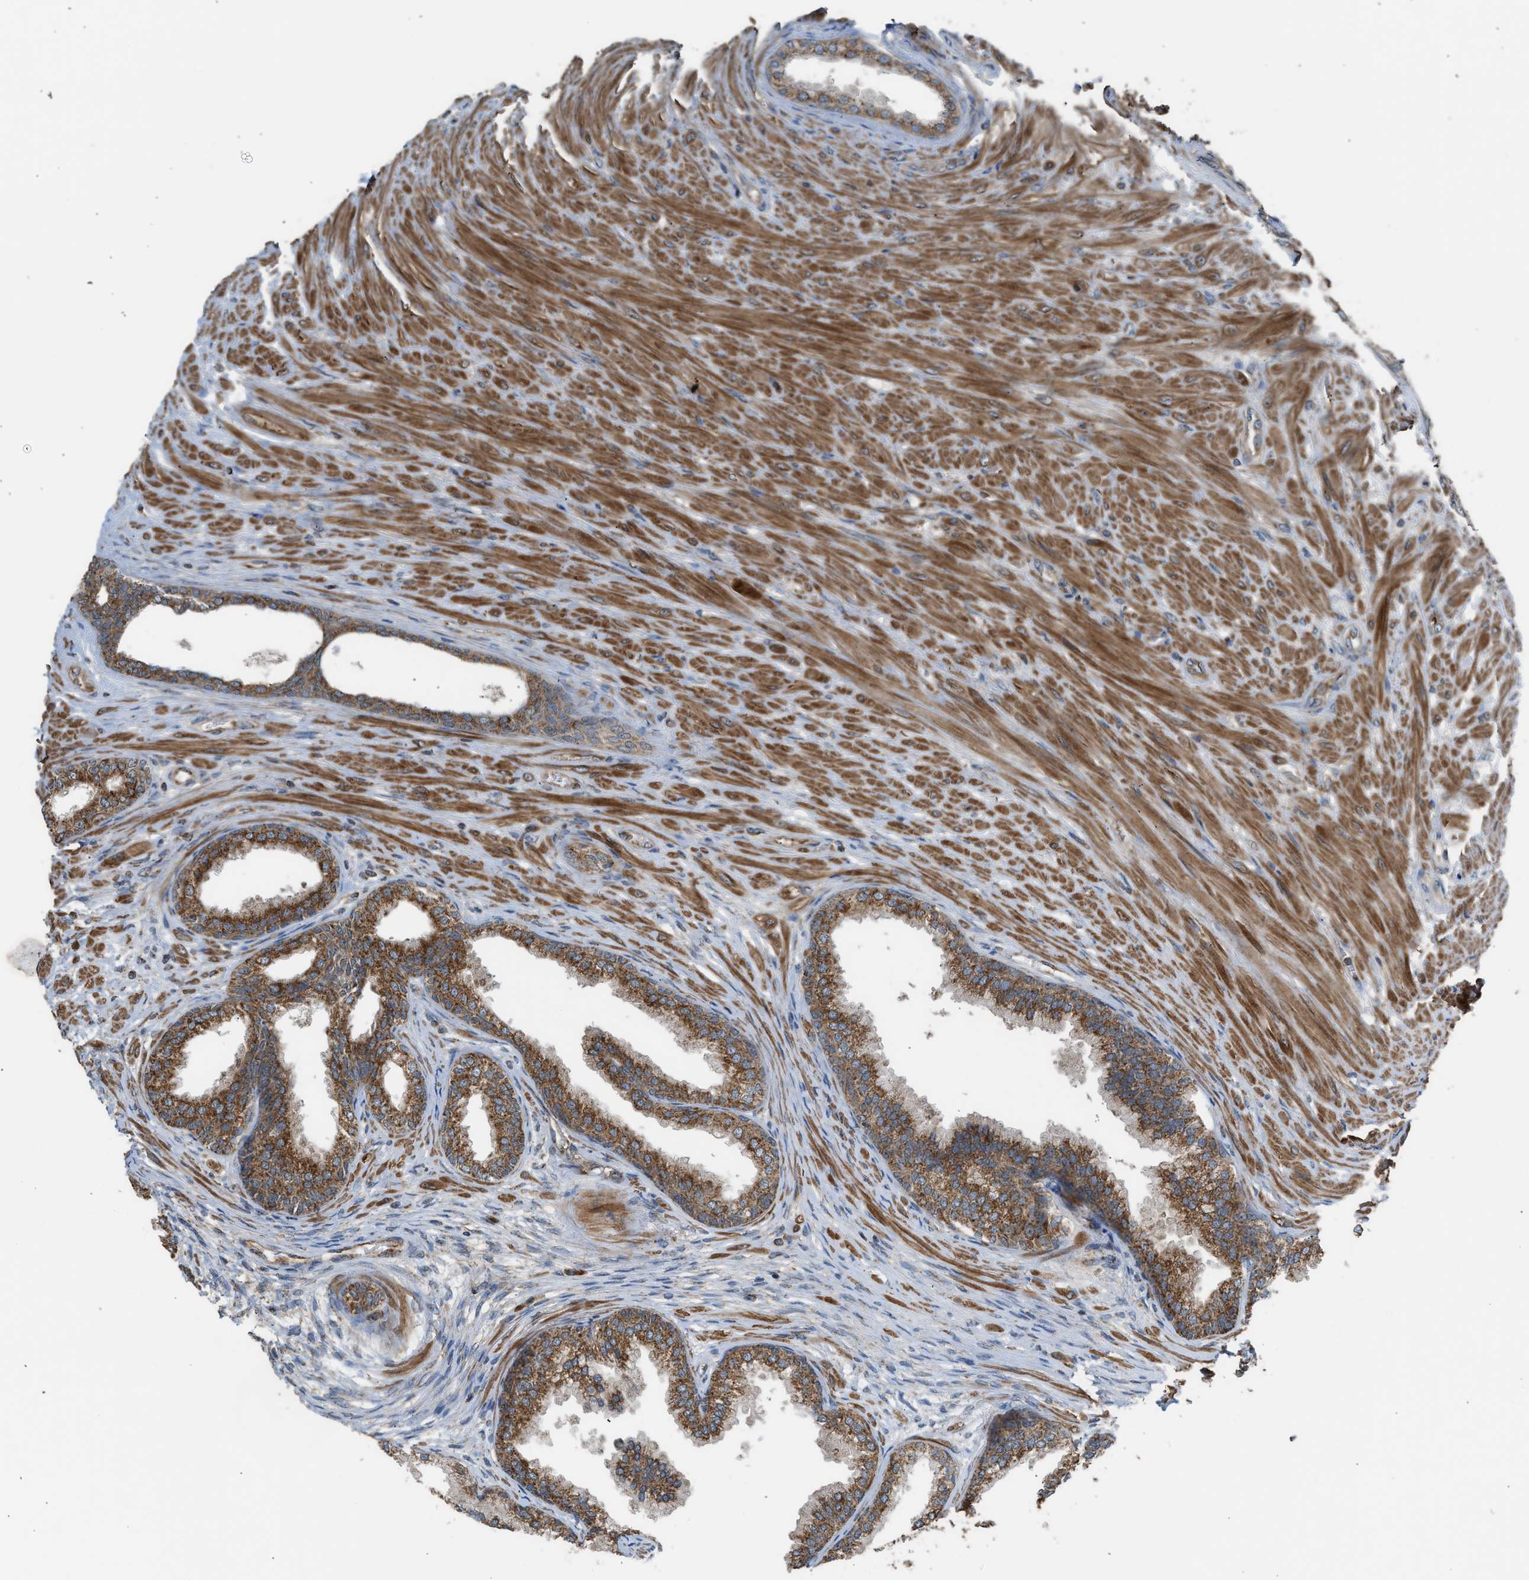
{"staining": {"intensity": "strong", "quantity": ">75%", "location": "cytoplasmic/membranous"}, "tissue": "prostate", "cell_type": "Glandular cells", "image_type": "normal", "snomed": [{"axis": "morphology", "description": "Normal tissue, NOS"}, {"axis": "topography", "description": "Prostate"}], "caption": "The immunohistochemical stain labels strong cytoplasmic/membranous expression in glandular cells of unremarkable prostate.", "gene": "STARD3", "patient": {"sex": "male", "age": 76}}